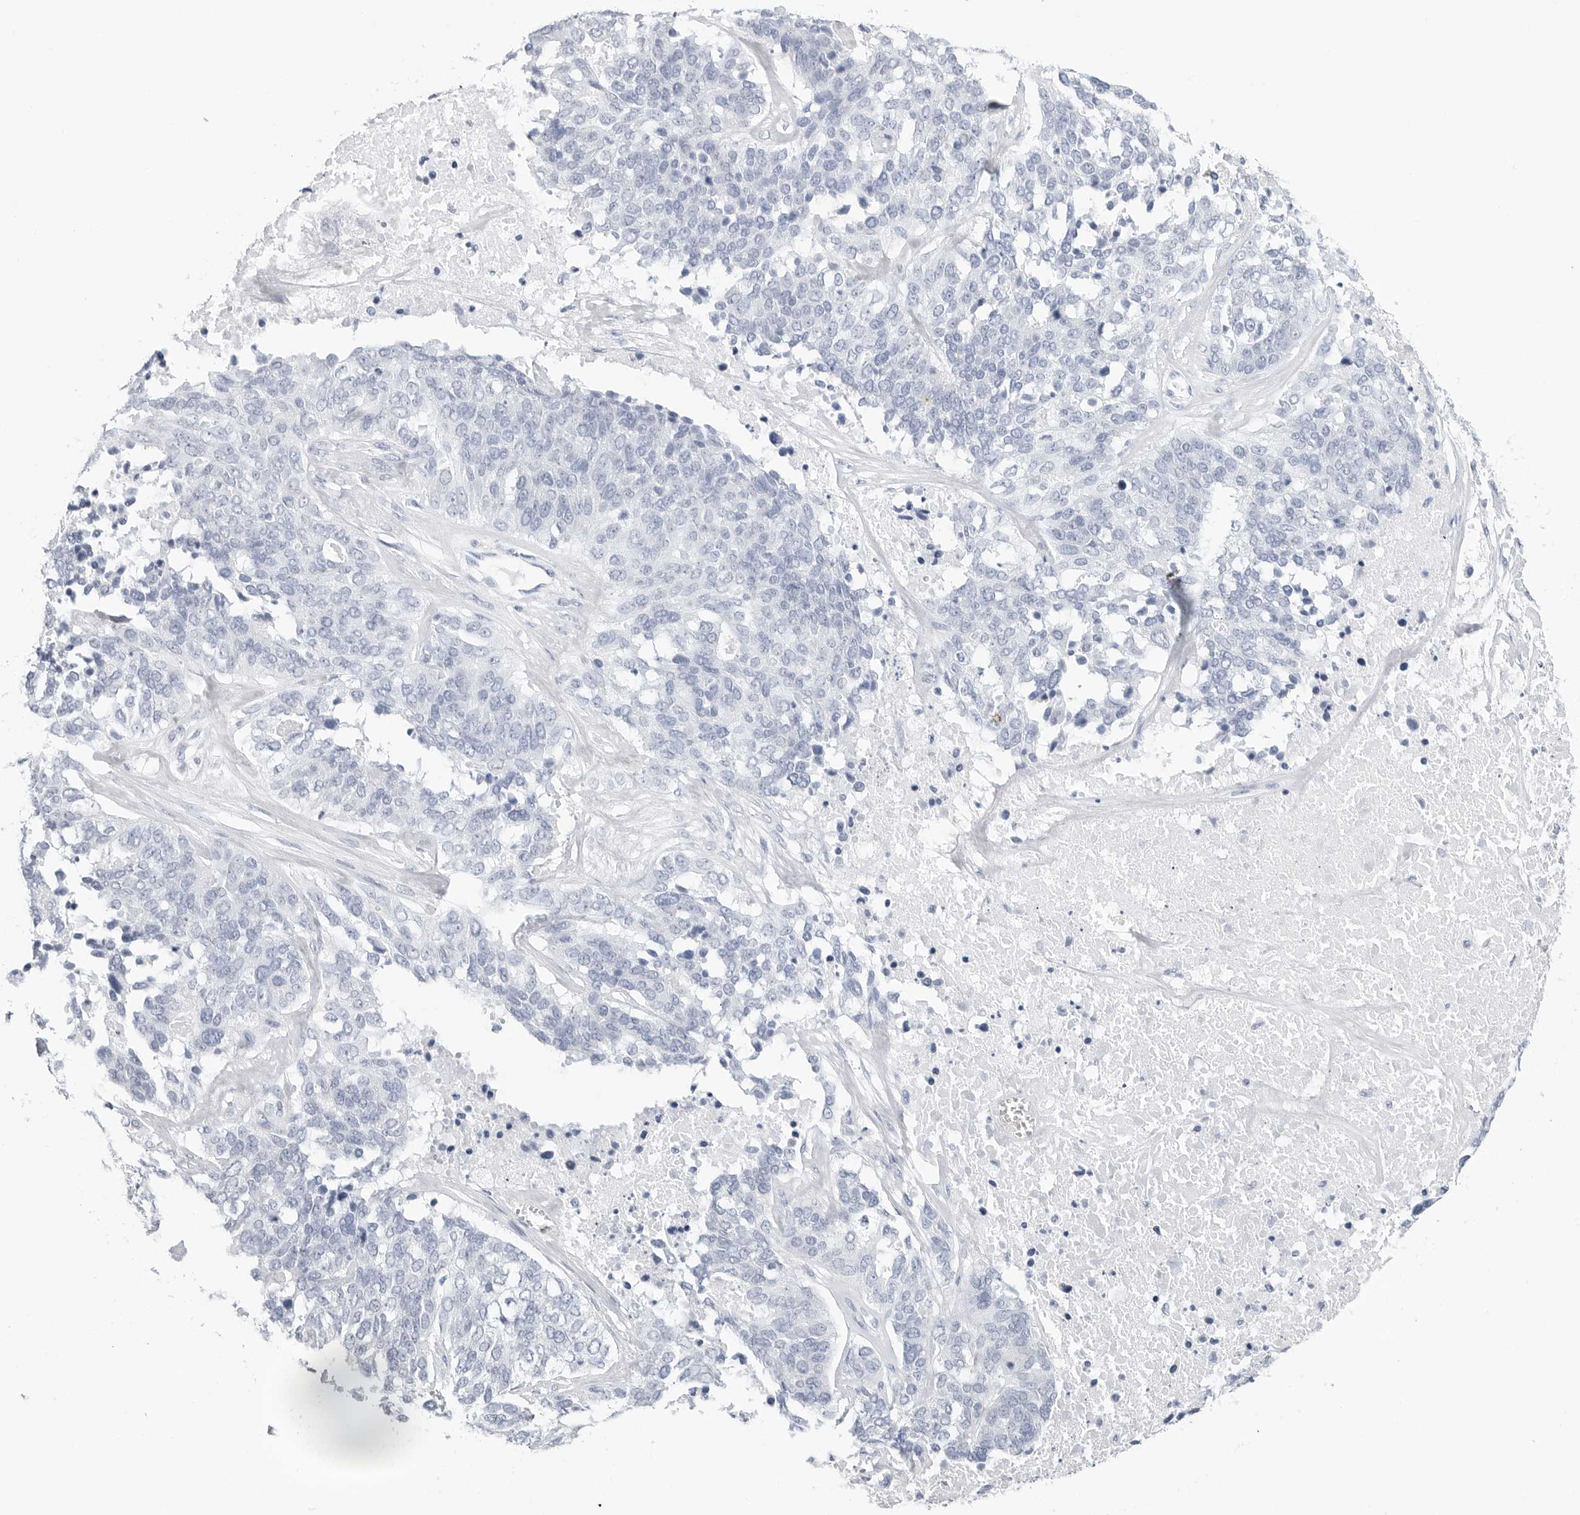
{"staining": {"intensity": "negative", "quantity": "none", "location": "none"}, "tissue": "ovarian cancer", "cell_type": "Tumor cells", "image_type": "cancer", "snomed": [{"axis": "morphology", "description": "Cystadenocarcinoma, serous, NOS"}, {"axis": "topography", "description": "Ovary"}], "caption": "Ovarian cancer was stained to show a protein in brown. There is no significant positivity in tumor cells. (DAB (3,3'-diaminobenzidine) immunohistochemistry (IHC) visualized using brightfield microscopy, high magnification).", "gene": "HSPB7", "patient": {"sex": "female", "age": 44}}